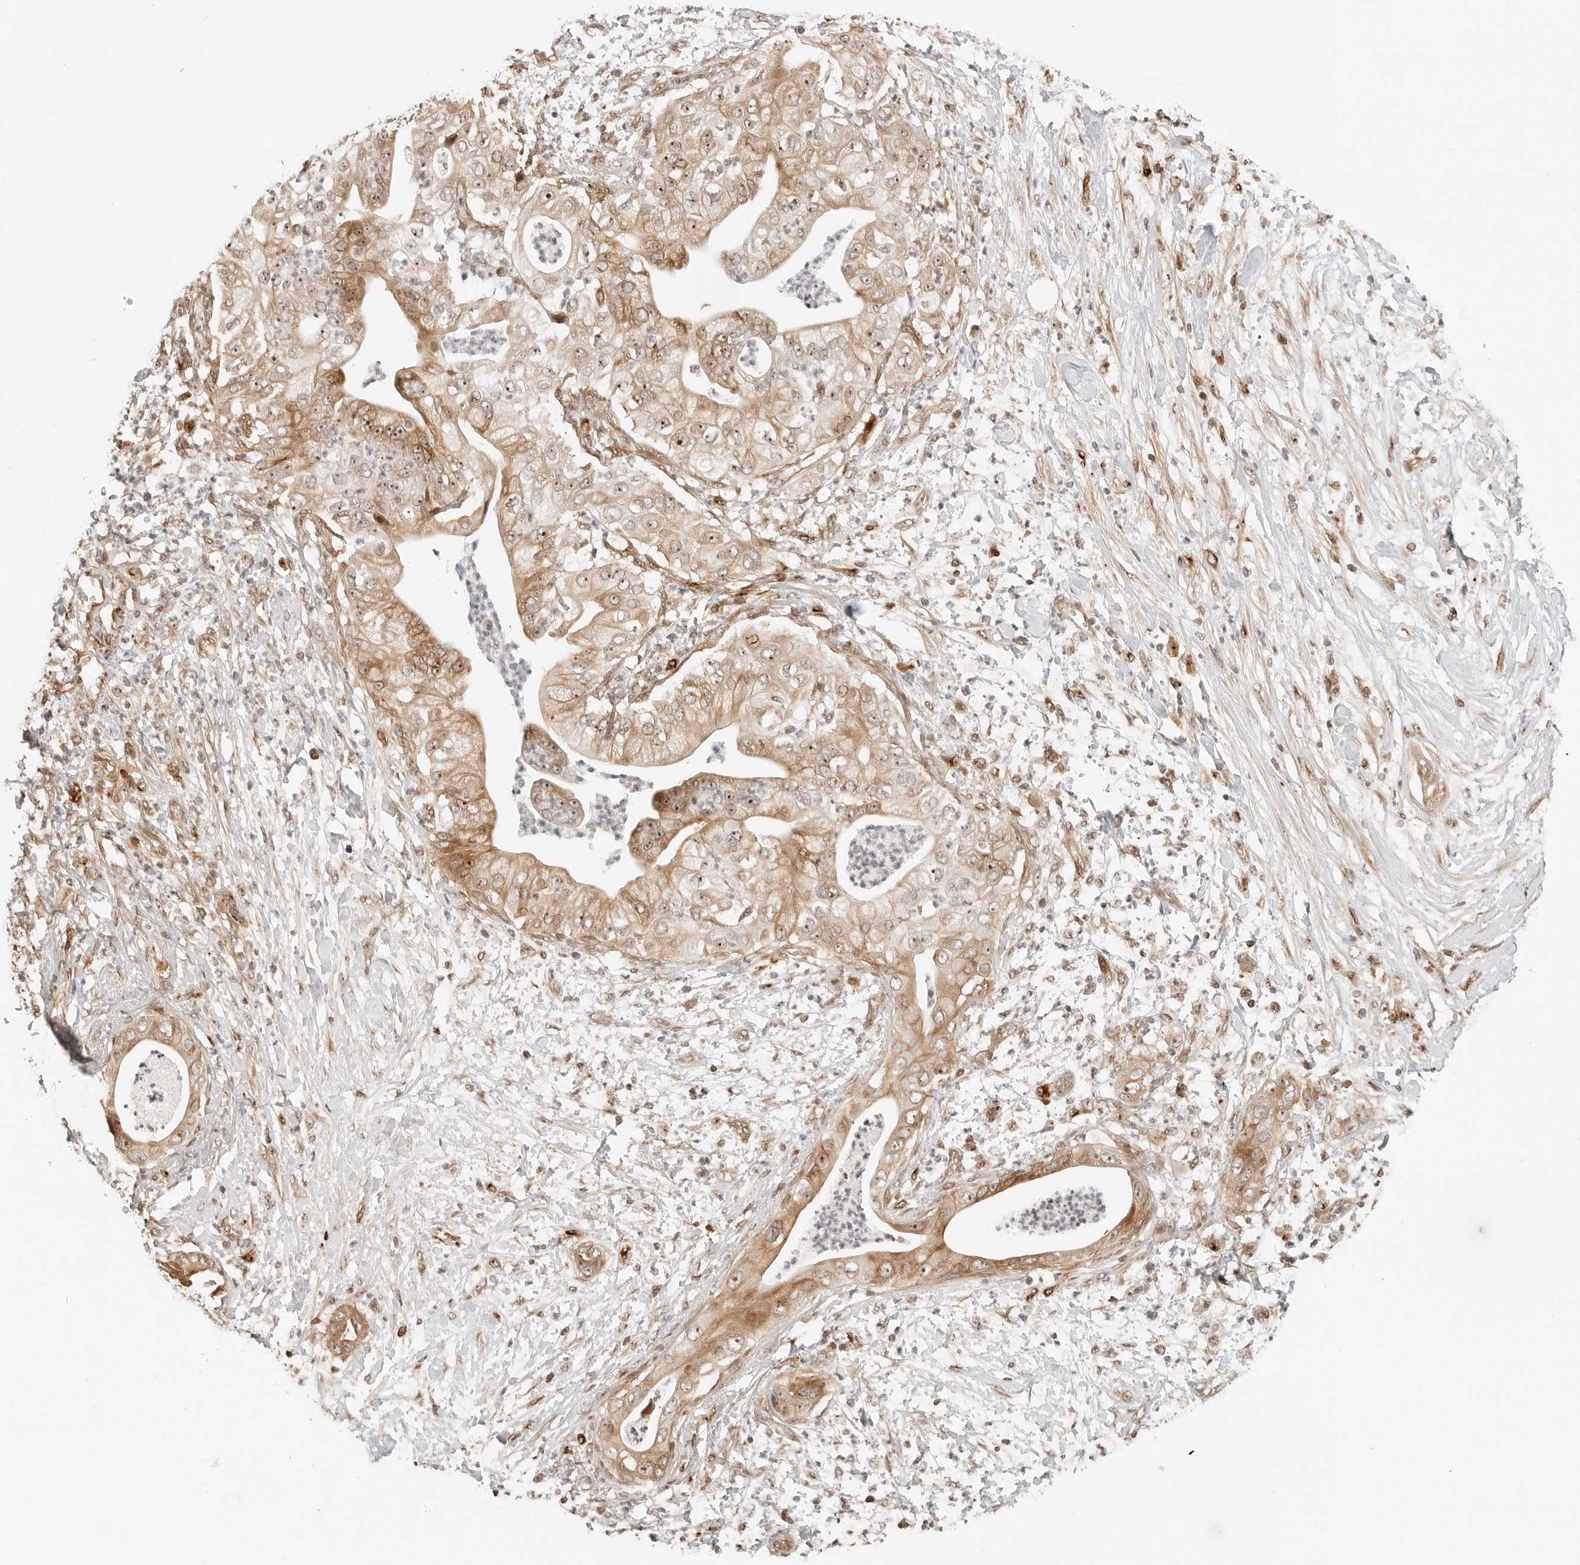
{"staining": {"intensity": "moderate", "quantity": ">75%", "location": "cytoplasmic/membranous,nuclear"}, "tissue": "pancreatic cancer", "cell_type": "Tumor cells", "image_type": "cancer", "snomed": [{"axis": "morphology", "description": "Adenocarcinoma, NOS"}, {"axis": "topography", "description": "Pancreas"}], "caption": "Human adenocarcinoma (pancreatic) stained with a protein marker exhibits moderate staining in tumor cells.", "gene": "GEM", "patient": {"sex": "female", "age": 78}}